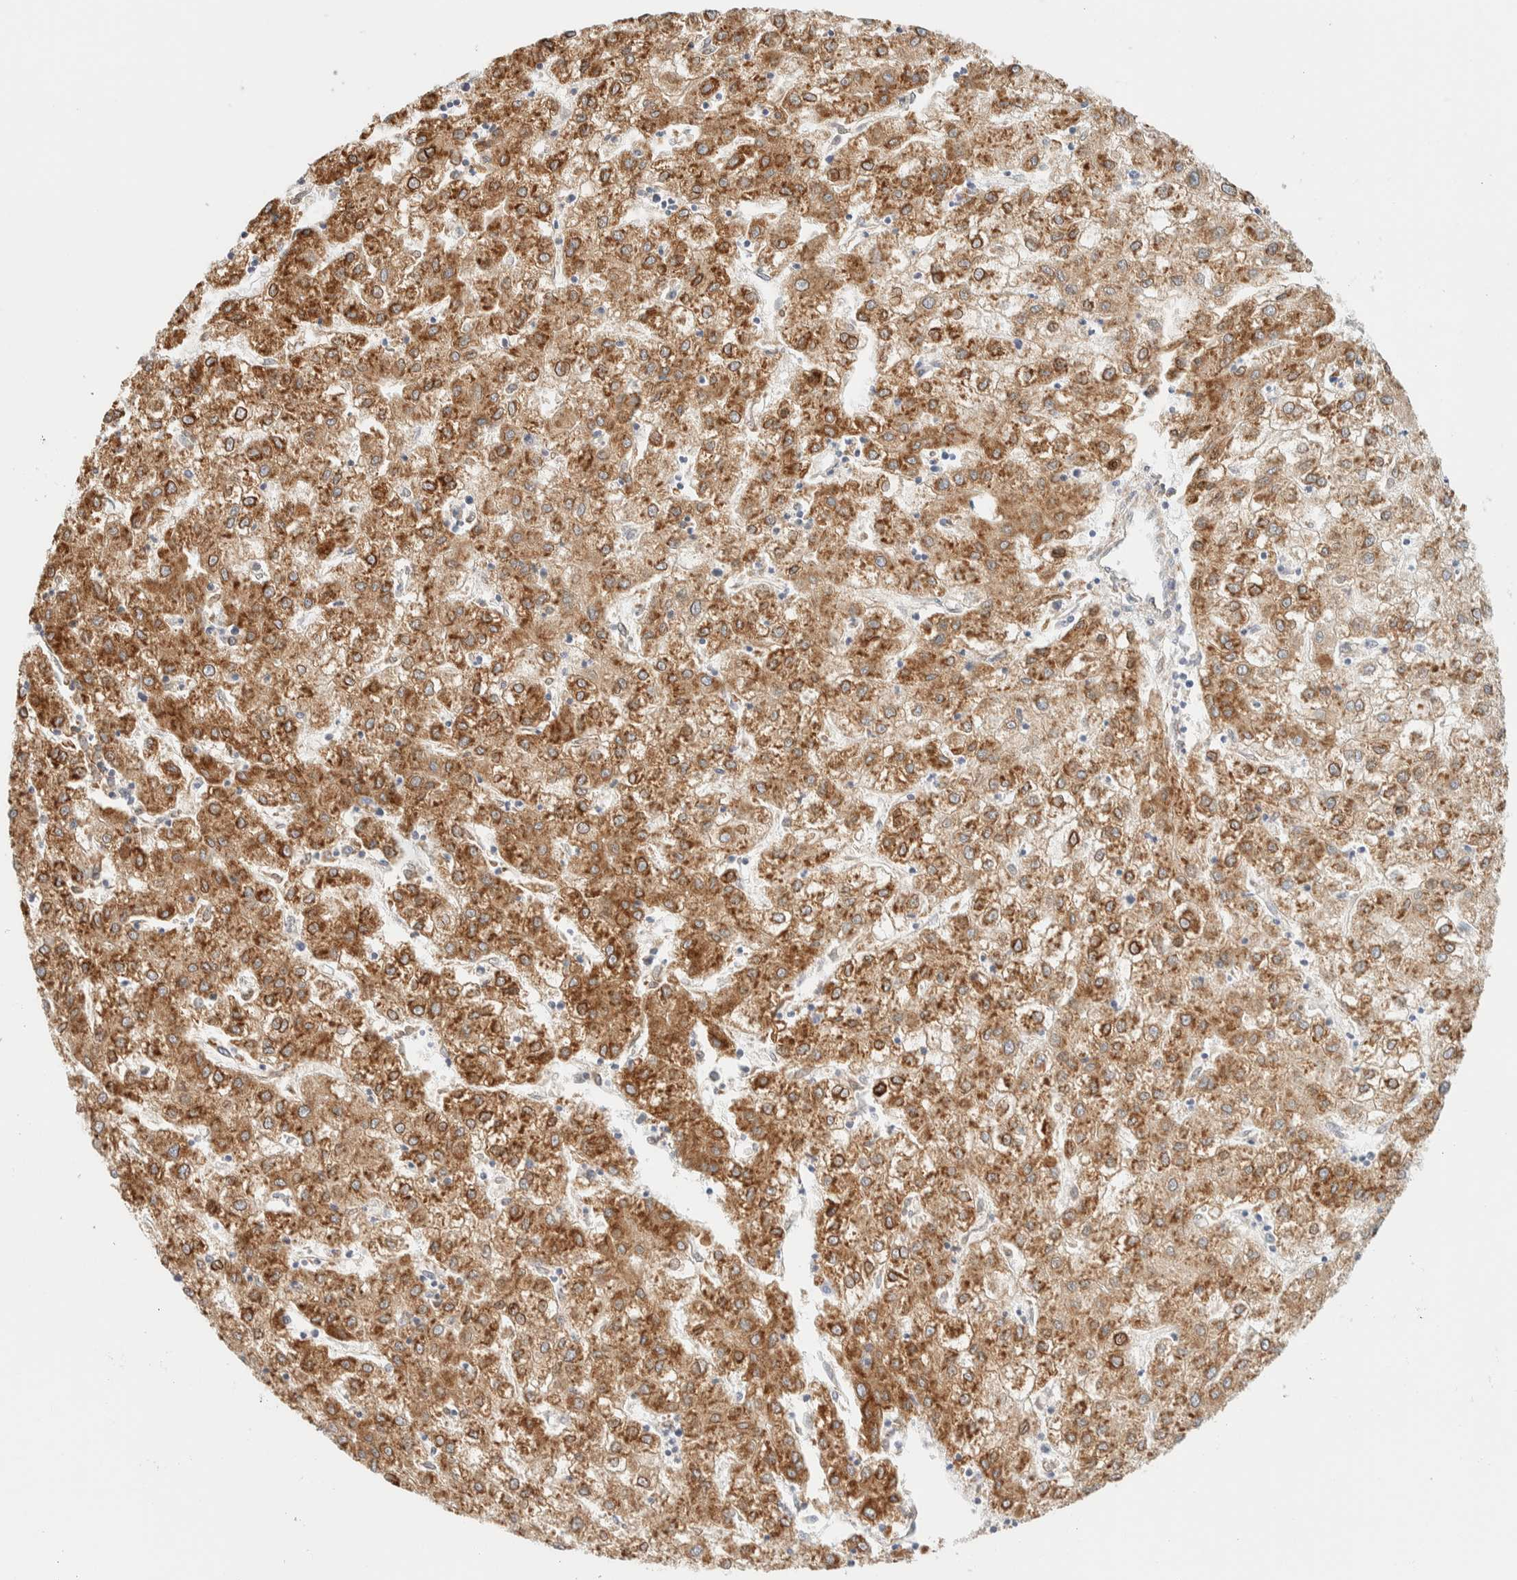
{"staining": {"intensity": "moderate", "quantity": ">75%", "location": "cytoplasmic/membranous"}, "tissue": "liver cancer", "cell_type": "Tumor cells", "image_type": "cancer", "snomed": [{"axis": "morphology", "description": "Carcinoma, Hepatocellular, NOS"}, {"axis": "topography", "description": "Liver"}], "caption": "Moderate cytoplasmic/membranous protein expression is present in about >75% of tumor cells in liver hepatocellular carcinoma.", "gene": "NT5C", "patient": {"sex": "male", "age": 72}}